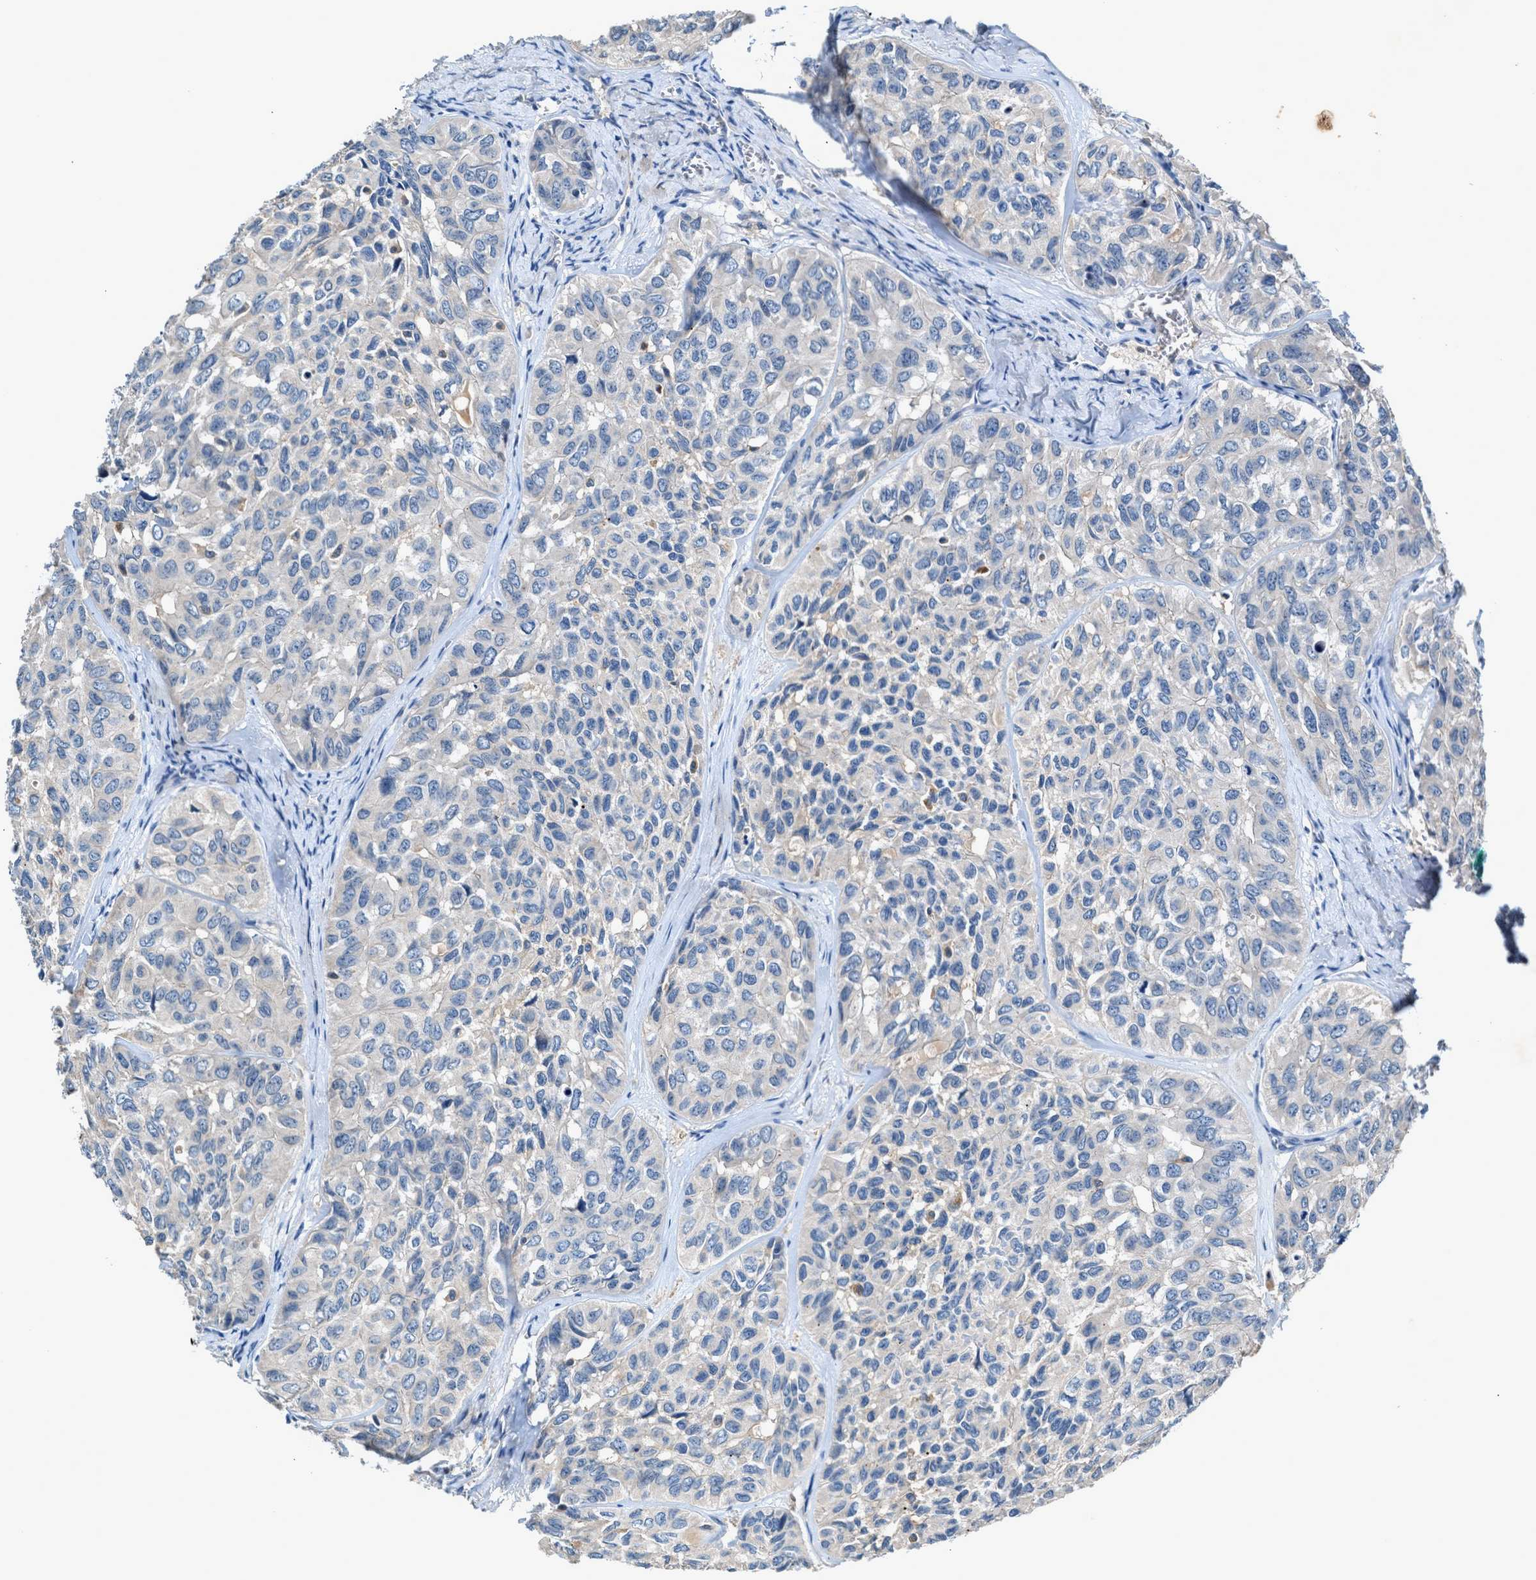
{"staining": {"intensity": "negative", "quantity": "none", "location": "none"}, "tissue": "head and neck cancer", "cell_type": "Tumor cells", "image_type": "cancer", "snomed": [{"axis": "morphology", "description": "Adenocarcinoma, NOS"}, {"axis": "topography", "description": "Salivary gland, NOS"}, {"axis": "topography", "description": "Head-Neck"}], "caption": "Human head and neck cancer (adenocarcinoma) stained for a protein using IHC displays no staining in tumor cells.", "gene": "RWDD2B", "patient": {"sex": "female", "age": 76}}